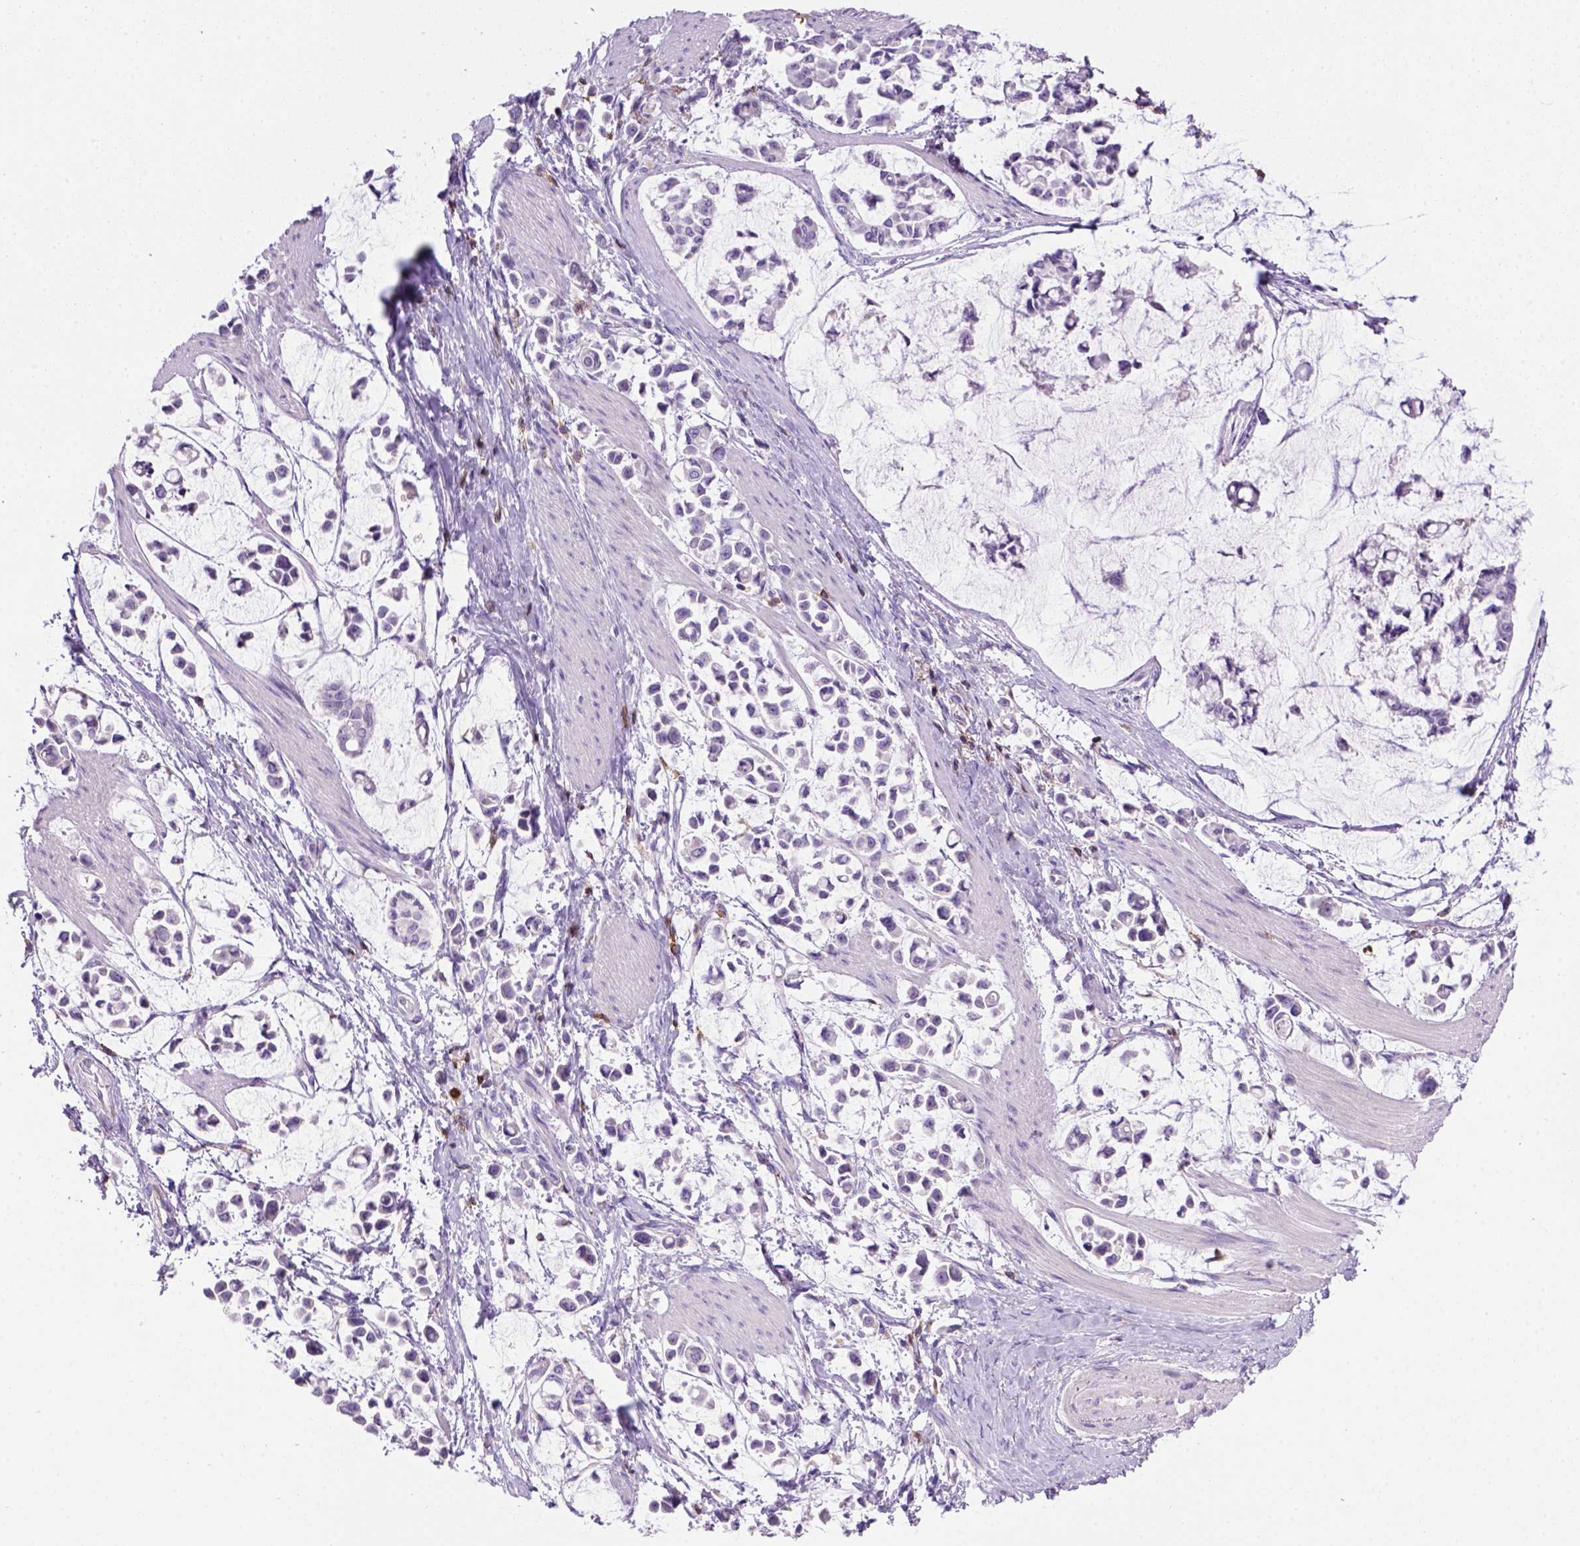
{"staining": {"intensity": "negative", "quantity": "none", "location": "none"}, "tissue": "stomach cancer", "cell_type": "Tumor cells", "image_type": "cancer", "snomed": [{"axis": "morphology", "description": "Adenocarcinoma, NOS"}, {"axis": "topography", "description": "Stomach"}], "caption": "This histopathology image is of adenocarcinoma (stomach) stained with immunohistochemistry (IHC) to label a protein in brown with the nuclei are counter-stained blue. There is no staining in tumor cells.", "gene": "CD3E", "patient": {"sex": "male", "age": 82}}